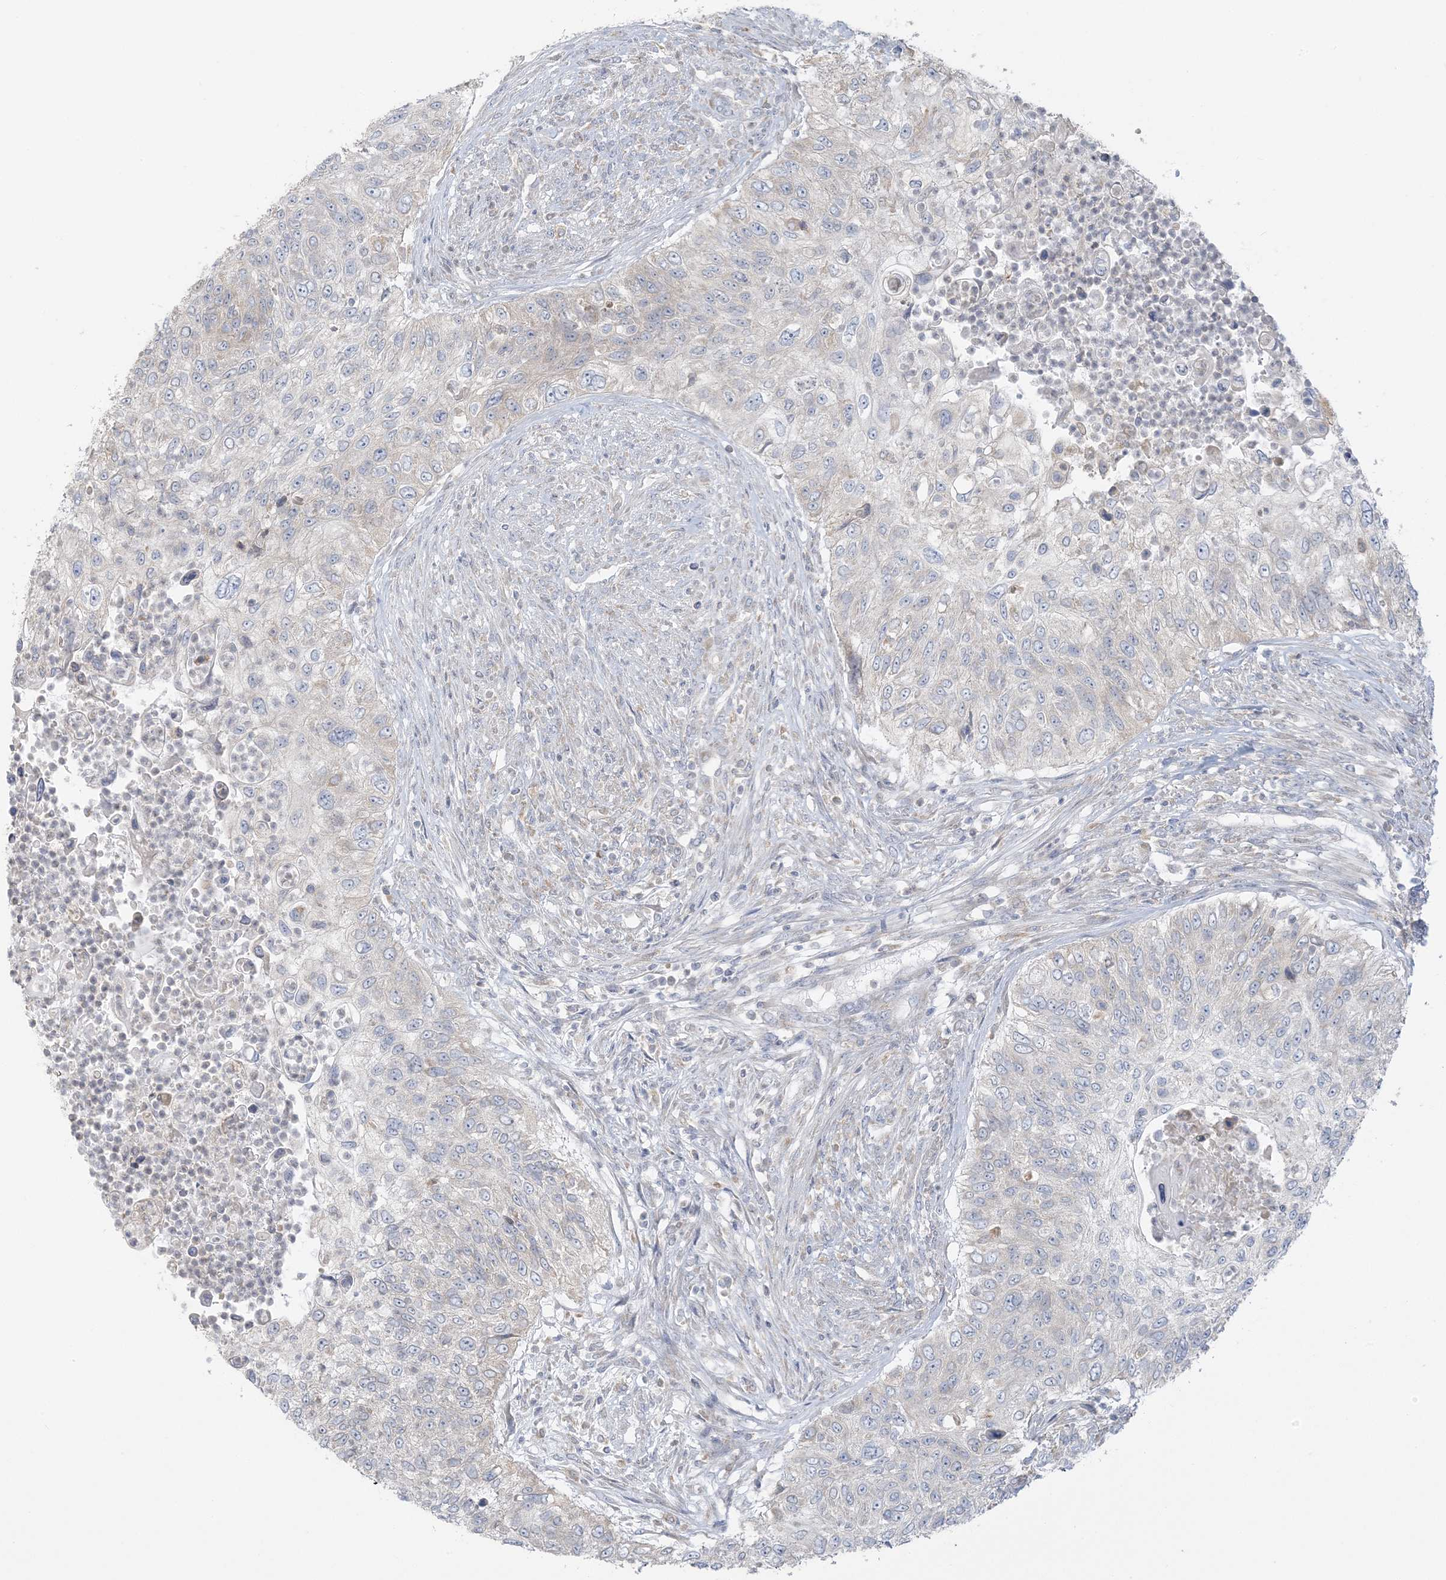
{"staining": {"intensity": "negative", "quantity": "none", "location": "none"}, "tissue": "urothelial cancer", "cell_type": "Tumor cells", "image_type": "cancer", "snomed": [{"axis": "morphology", "description": "Urothelial carcinoma, High grade"}, {"axis": "topography", "description": "Urinary bladder"}], "caption": "Urothelial cancer was stained to show a protein in brown. There is no significant staining in tumor cells. (DAB (3,3'-diaminobenzidine) IHC with hematoxylin counter stain).", "gene": "EEFSEC", "patient": {"sex": "female", "age": 60}}